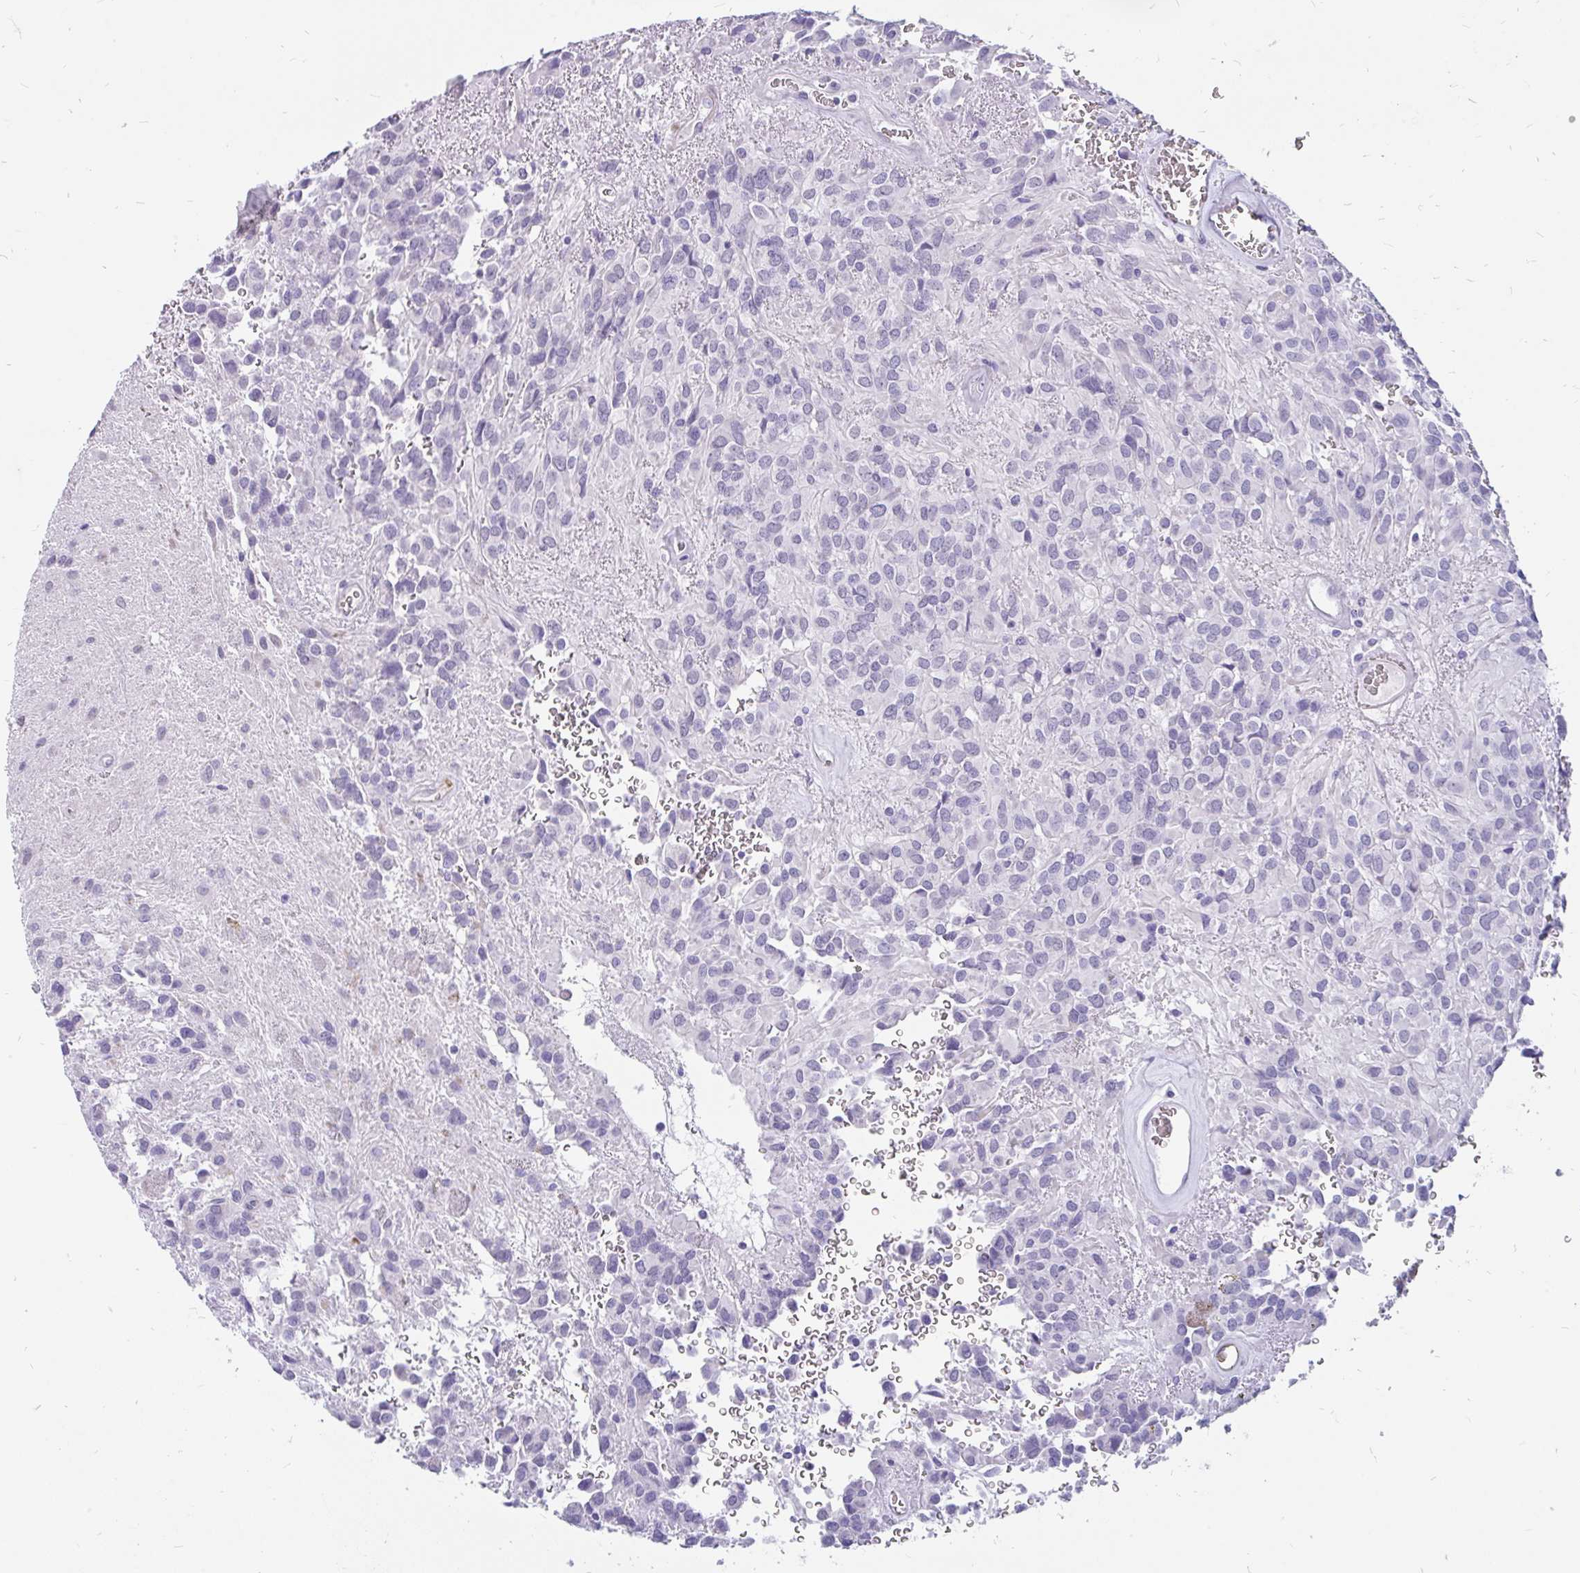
{"staining": {"intensity": "negative", "quantity": "none", "location": "none"}, "tissue": "glioma", "cell_type": "Tumor cells", "image_type": "cancer", "snomed": [{"axis": "morphology", "description": "Glioma, malignant, Low grade"}, {"axis": "topography", "description": "Brain"}], "caption": "Protein analysis of glioma reveals no significant staining in tumor cells. (DAB (3,3'-diaminobenzidine) immunohistochemistry (IHC), high magnification).", "gene": "EML5", "patient": {"sex": "male", "age": 56}}